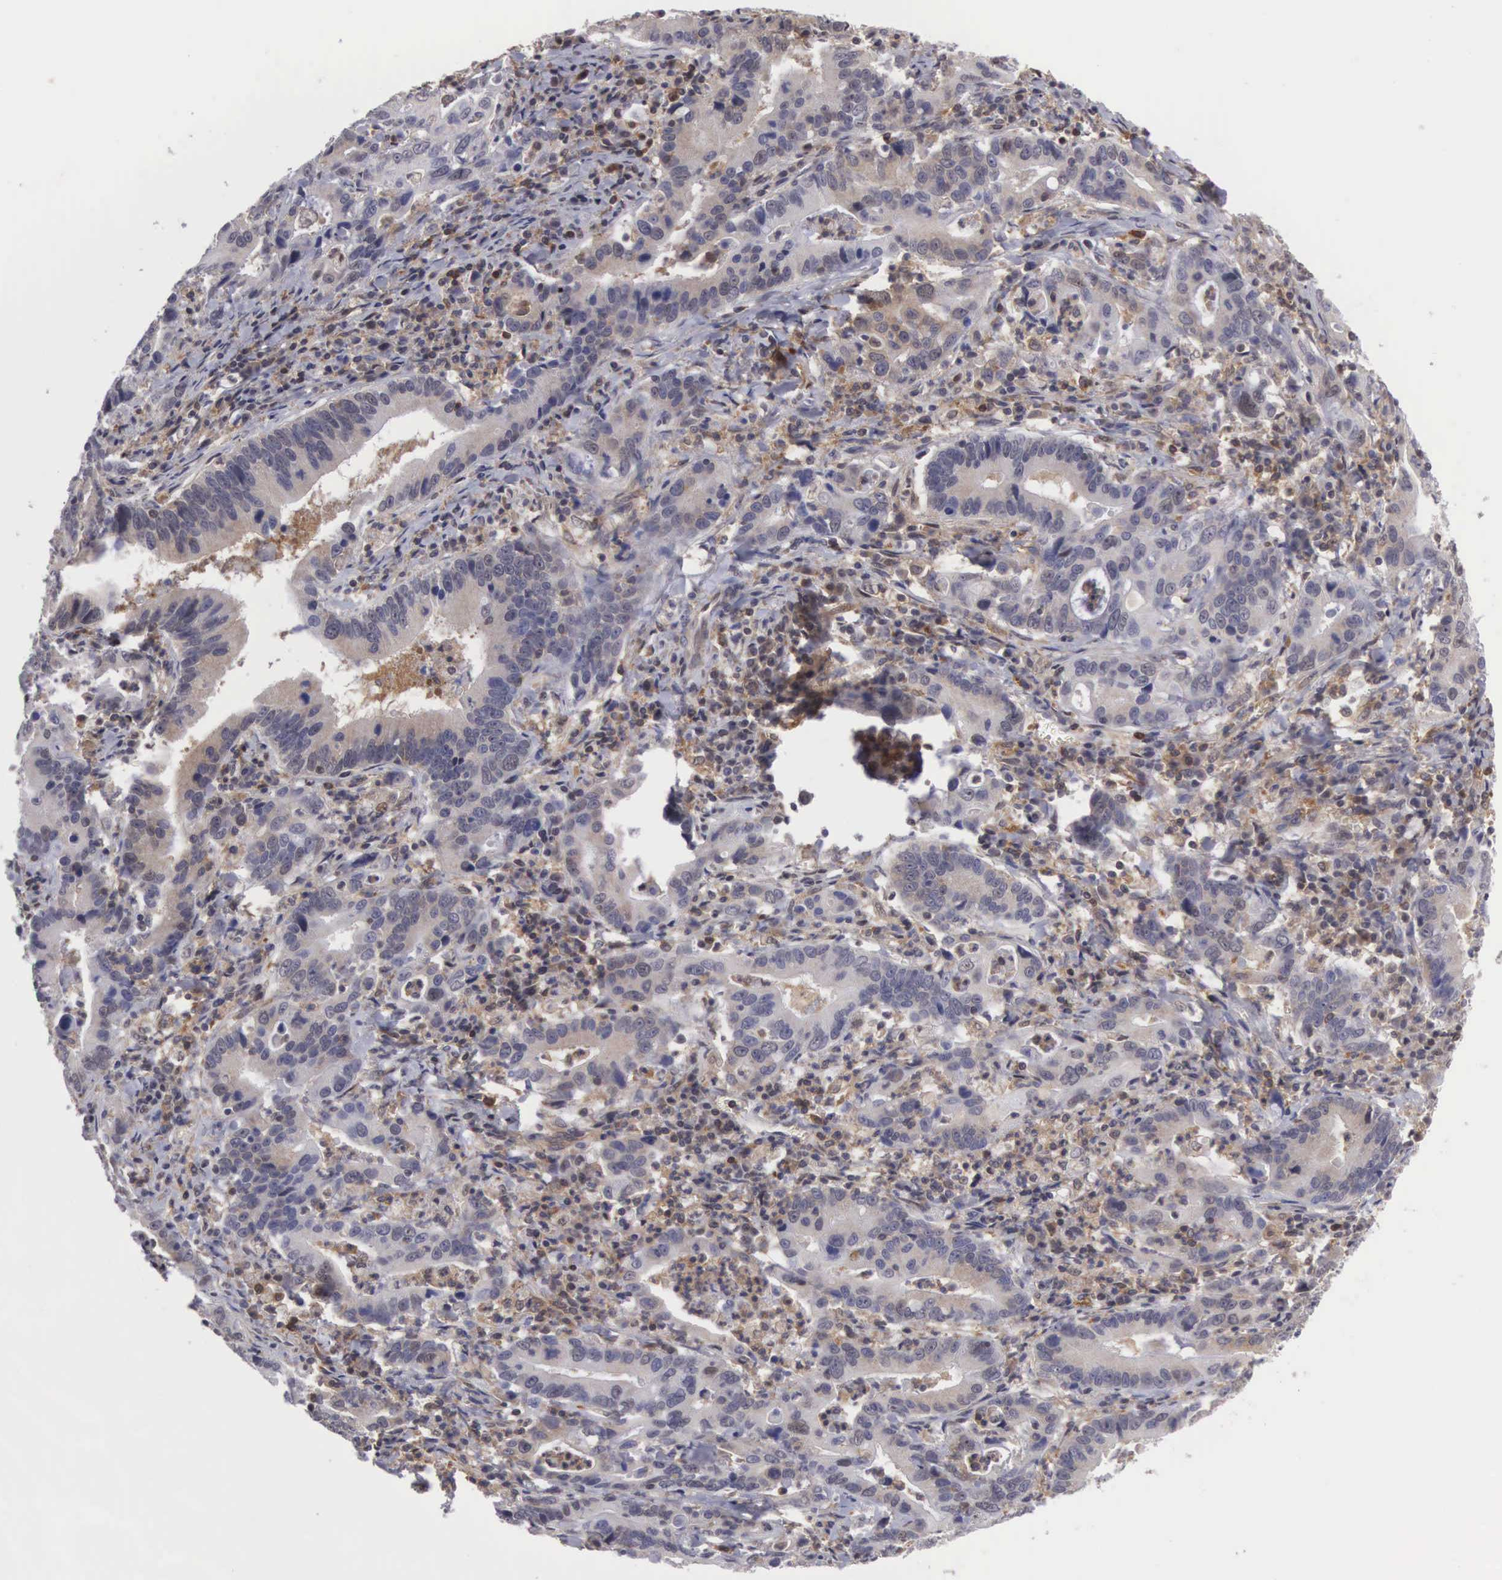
{"staining": {"intensity": "weak", "quantity": "25%-75%", "location": "cytoplasmic/membranous"}, "tissue": "stomach cancer", "cell_type": "Tumor cells", "image_type": "cancer", "snomed": [{"axis": "morphology", "description": "Adenocarcinoma, NOS"}, {"axis": "topography", "description": "Stomach, upper"}], "caption": "High-power microscopy captured an immunohistochemistry photomicrograph of stomach adenocarcinoma, revealing weak cytoplasmic/membranous expression in about 25%-75% of tumor cells.", "gene": "ADSL", "patient": {"sex": "male", "age": 63}}